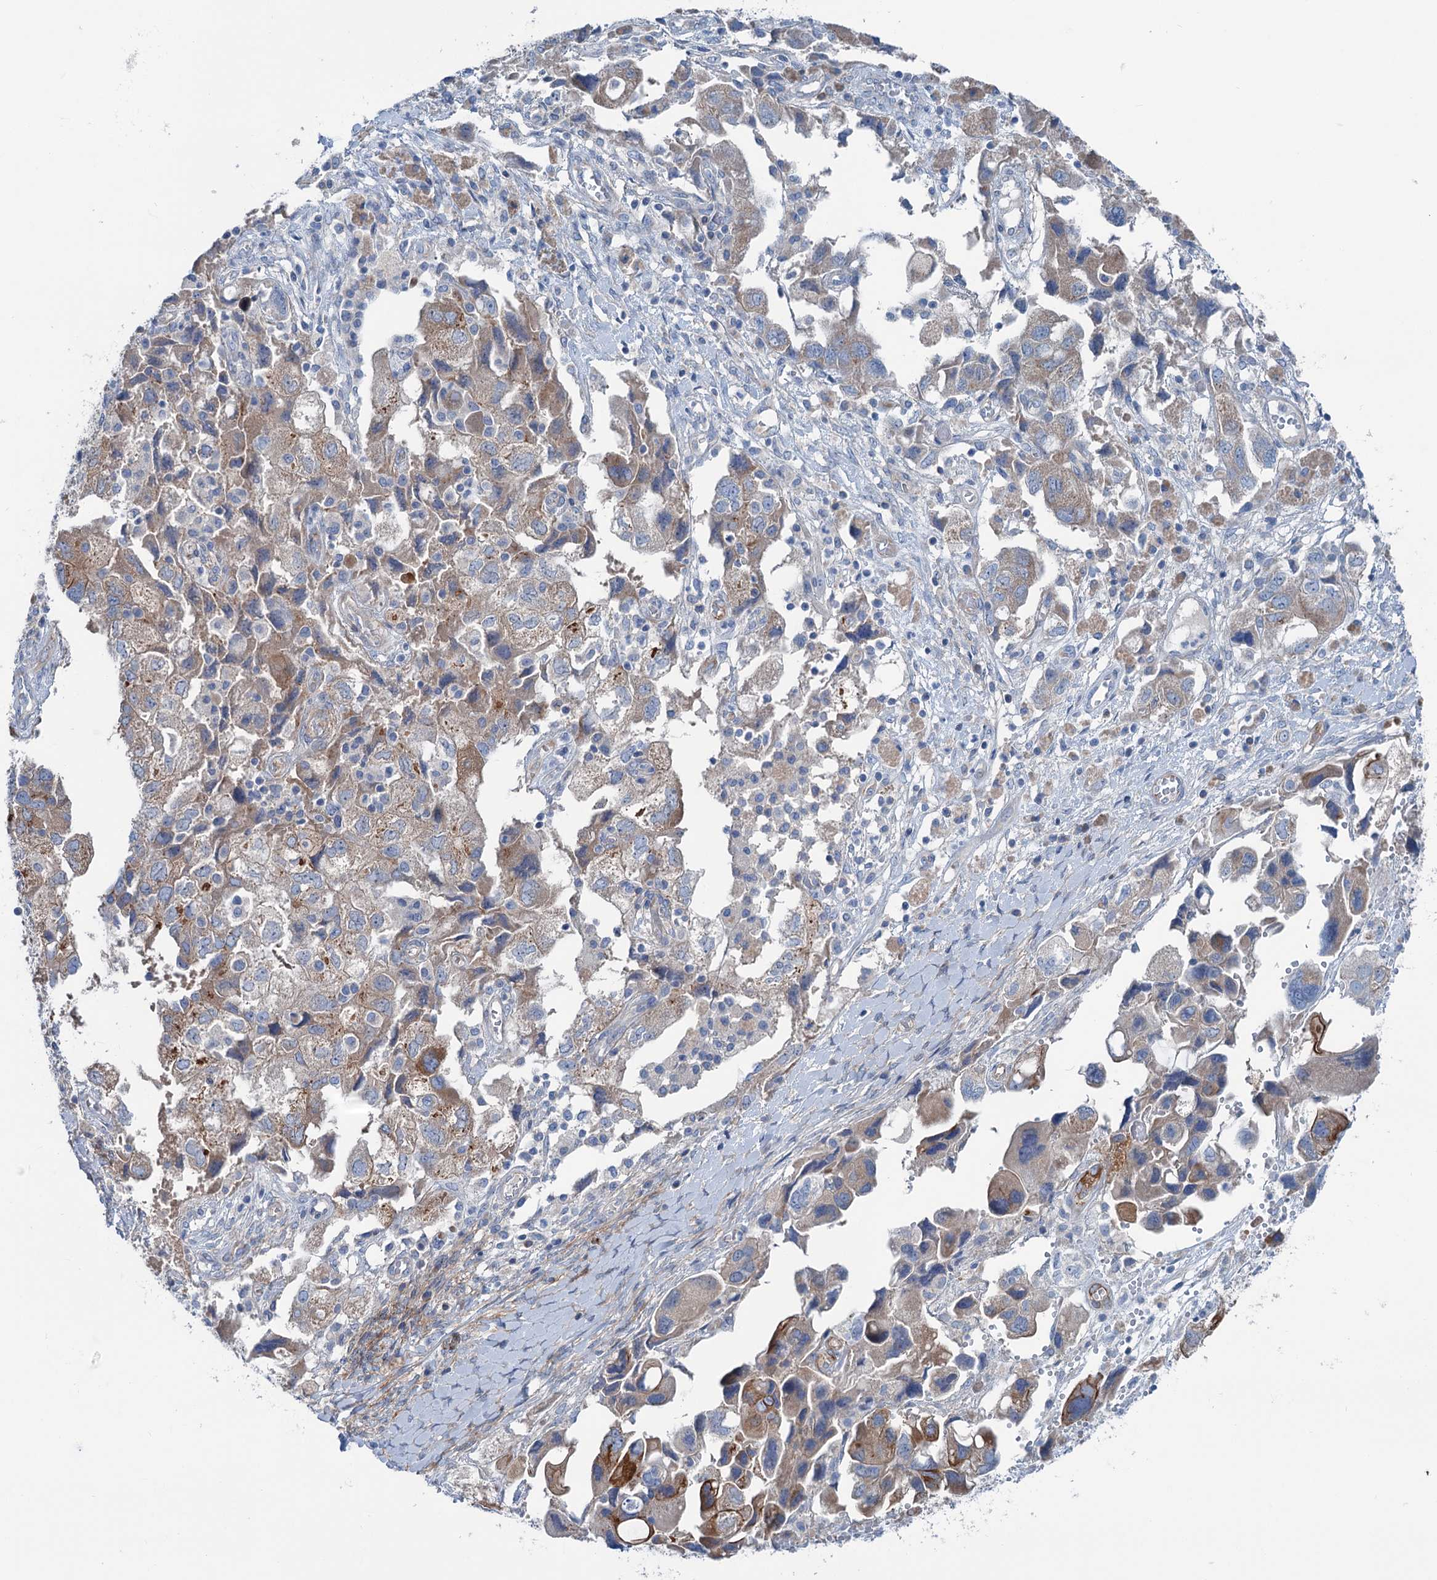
{"staining": {"intensity": "weak", "quantity": ">75%", "location": "cytoplasmic/membranous"}, "tissue": "ovarian cancer", "cell_type": "Tumor cells", "image_type": "cancer", "snomed": [{"axis": "morphology", "description": "Carcinoma, NOS"}, {"axis": "morphology", "description": "Cystadenocarcinoma, serous, NOS"}, {"axis": "topography", "description": "Ovary"}], "caption": "High-power microscopy captured an immunohistochemistry (IHC) photomicrograph of ovarian cancer (carcinoma), revealing weak cytoplasmic/membranous positivity in about >75% of tumor cells.", "gene": "CALCOCO1", "patient": {"sex": "female", "age": 69}}